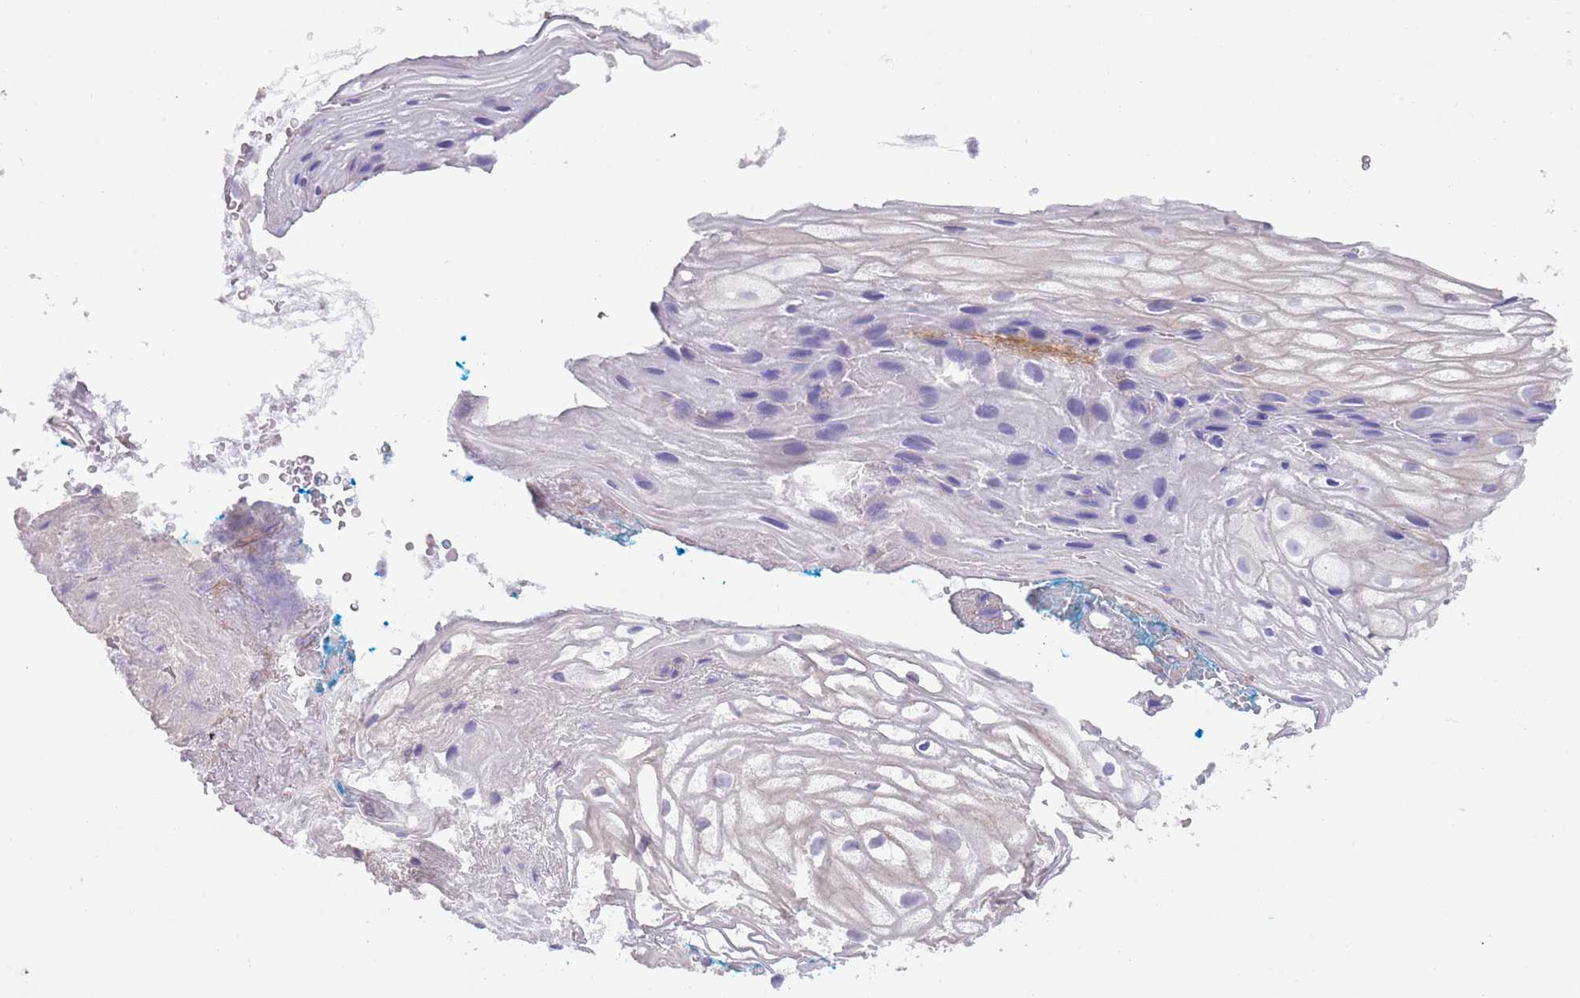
{"staining": {"intensity": "negative", "quantity": "none", "location": "none"}, "tissue": "vagina", "cell_type": "Squamous epithelial cells", "image_type": "normal", "snomed": [{"axis": "morphology", "description": "Normal tissue, NOS"}, {"axis": "morphology", "description": "Adenocarcinoma, NOS"}, {"axis": "topography", "description": "Rectum"}, {"axis": "topography", "description": "Vagina"}], "caption": "Immunohistochemistry of benign vagina shows no staining in squamous epithelial cells. Brightfield microscopy of immunohistochemistry stained with DAB (3,3'-diaminobenzidine) (brown) and hematoxylin (blue), captured at high magnification.", "gene": "TINAGL1", "patient": {"sex": "female", "age": 71}}